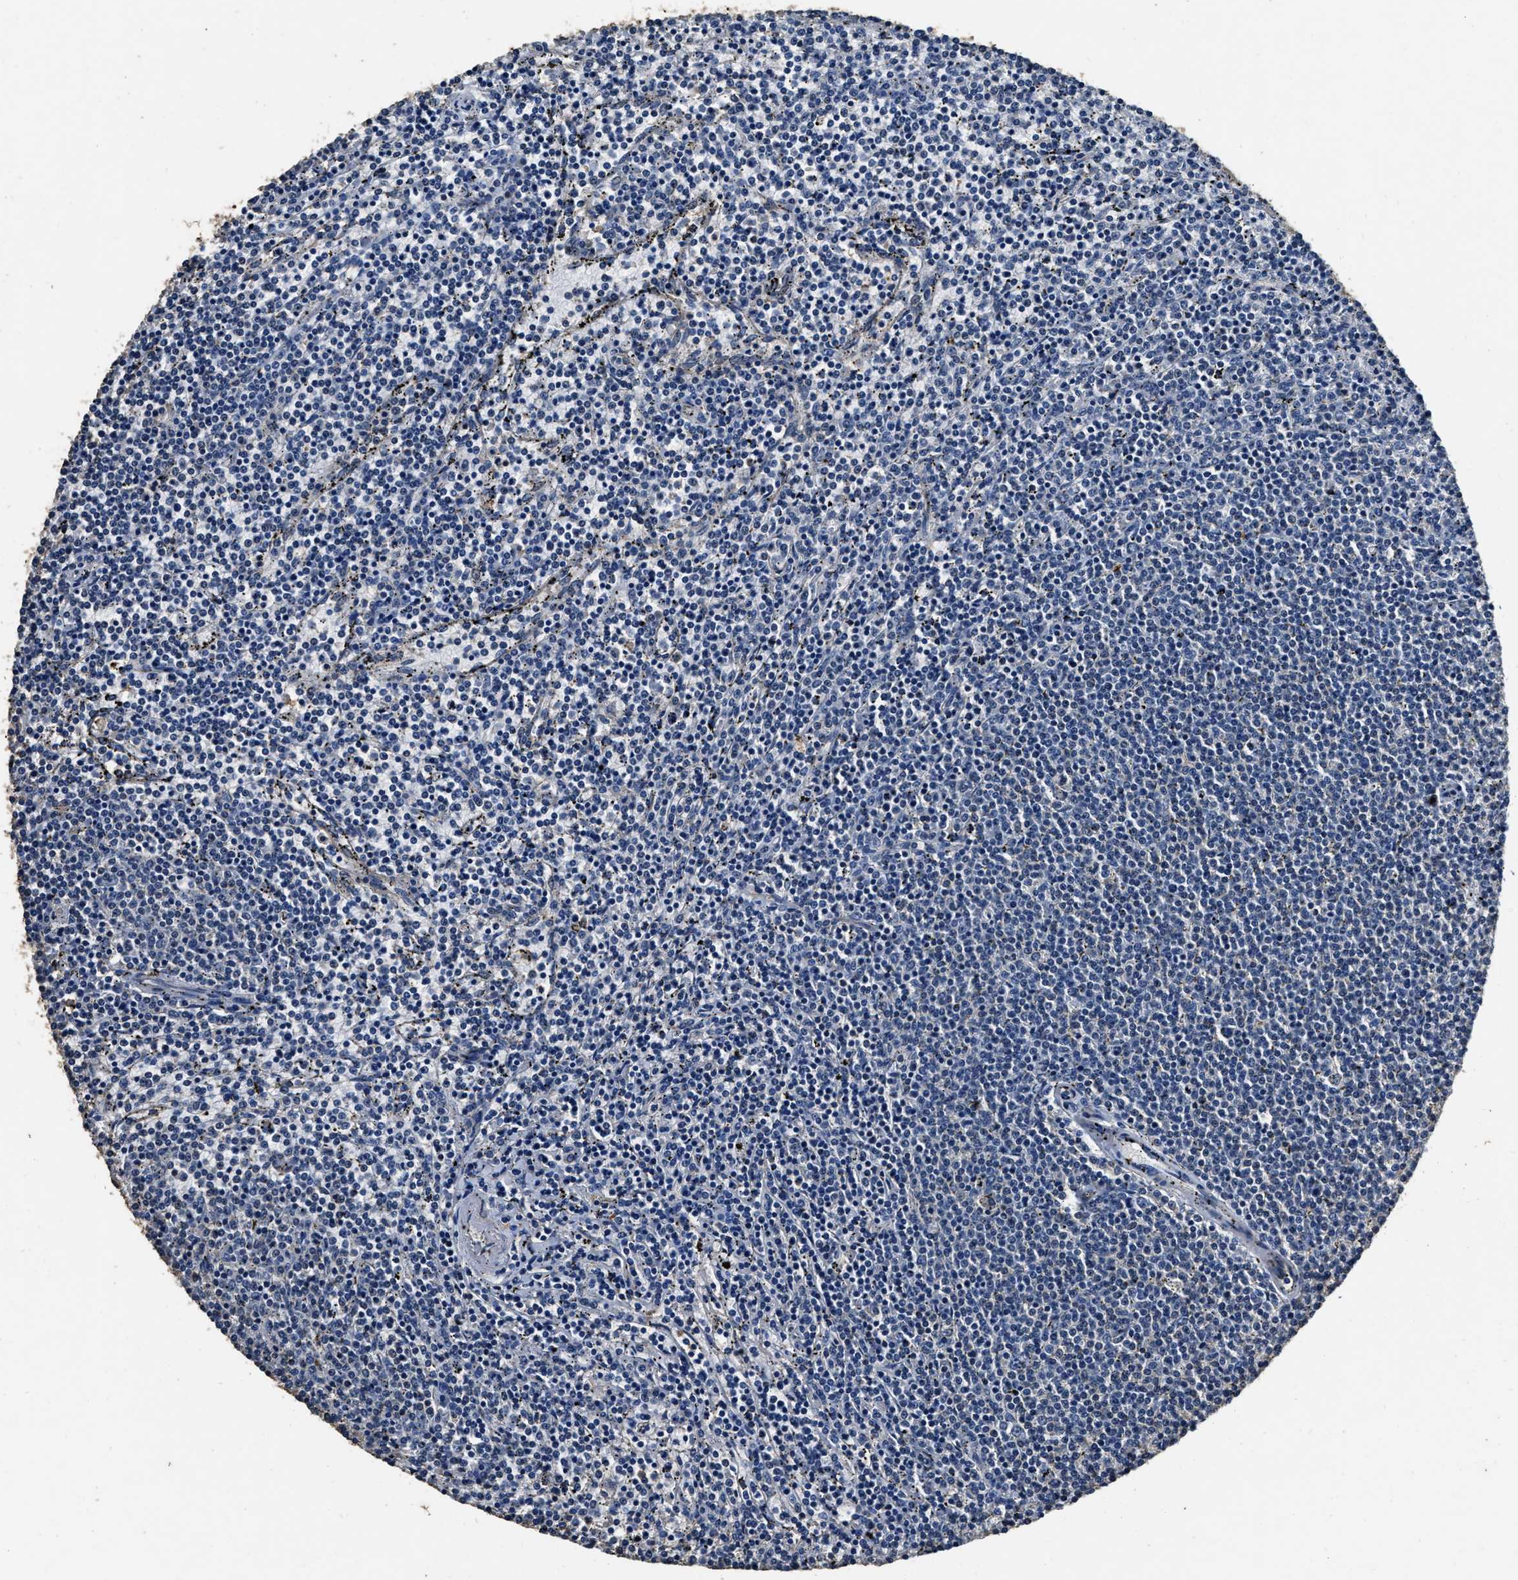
{"staining": {"intensity": "negative", "quantity": "none", "location": "none"}, "tissue": "lymphoma", "cell_type": "Tumor cells", "image_type": "cancer", "snomed": [{"axis": "morphology", "description": "Malignant lymphoma, non-Hodgkin's type, Low grade"}, {"axis": "topography", "description": "Spleen"}], "caption": "Tumor cells show no significant protein positivity in lymphoma. (DAB IHC visualized using brightfield microscopy, high magnification).", "gene": "MIB1", "patient": {"sex": "female", "age": 50}}